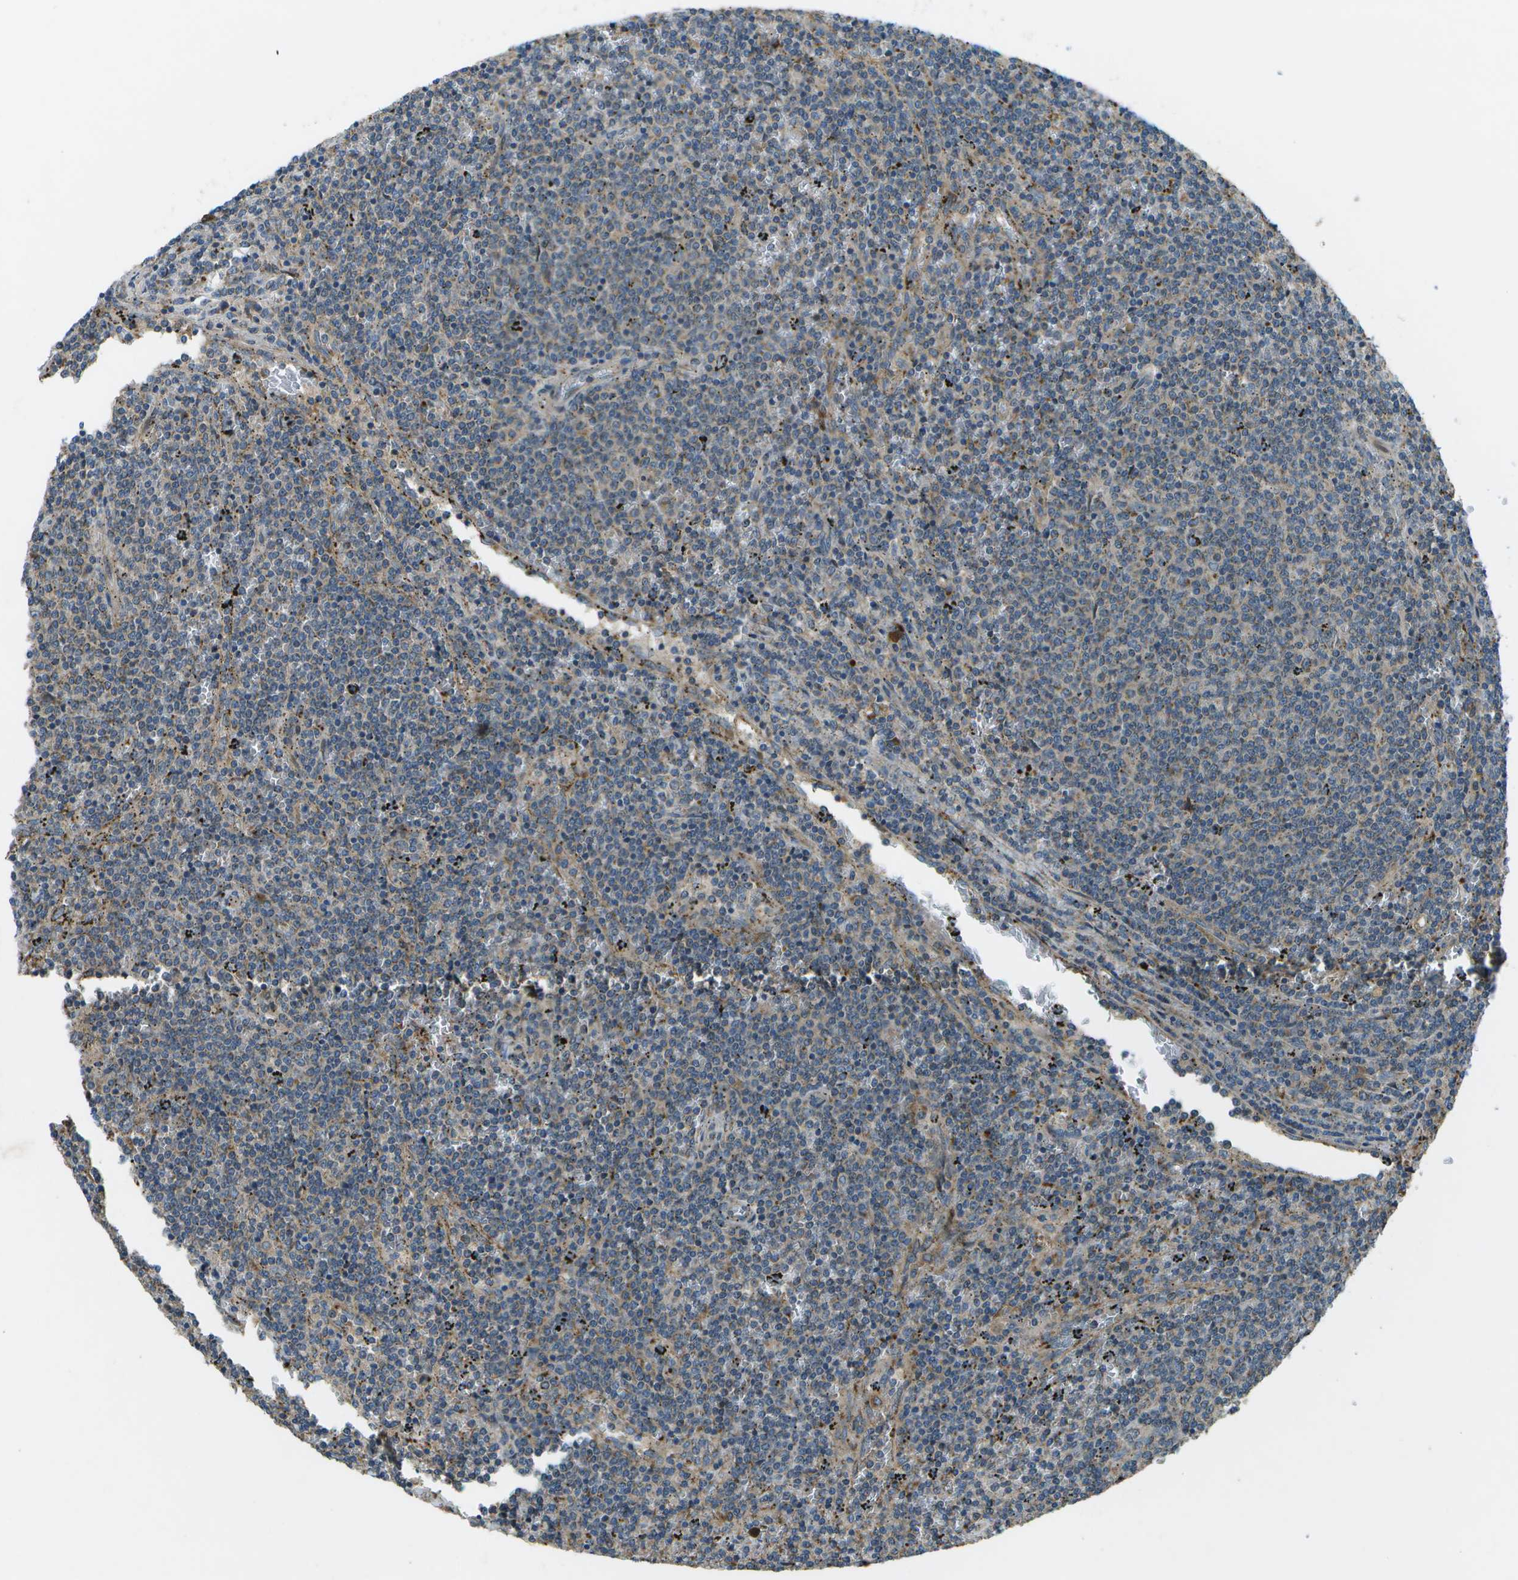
{"staining": {"intensity": "weak", "quantity": "<25%", "location": "cytoplasmic/membranous"}, "tissue": "lymphoma", "cell_type": "Tumor cells", "image_type": "cancer", "snomed": [{"axis": "morphology", "description": "Malignant lymphoma, non-Hodgkin's type, Low grade"}, {"axis": "topography", "description": "Spleen"}], "caption": "Tumor cells show no significant expression in low-grade malignant lymphoma, non-Hodgkin's type.", "gene": "PXYLP1", "patient": {"sex": "female", "age": 50}}